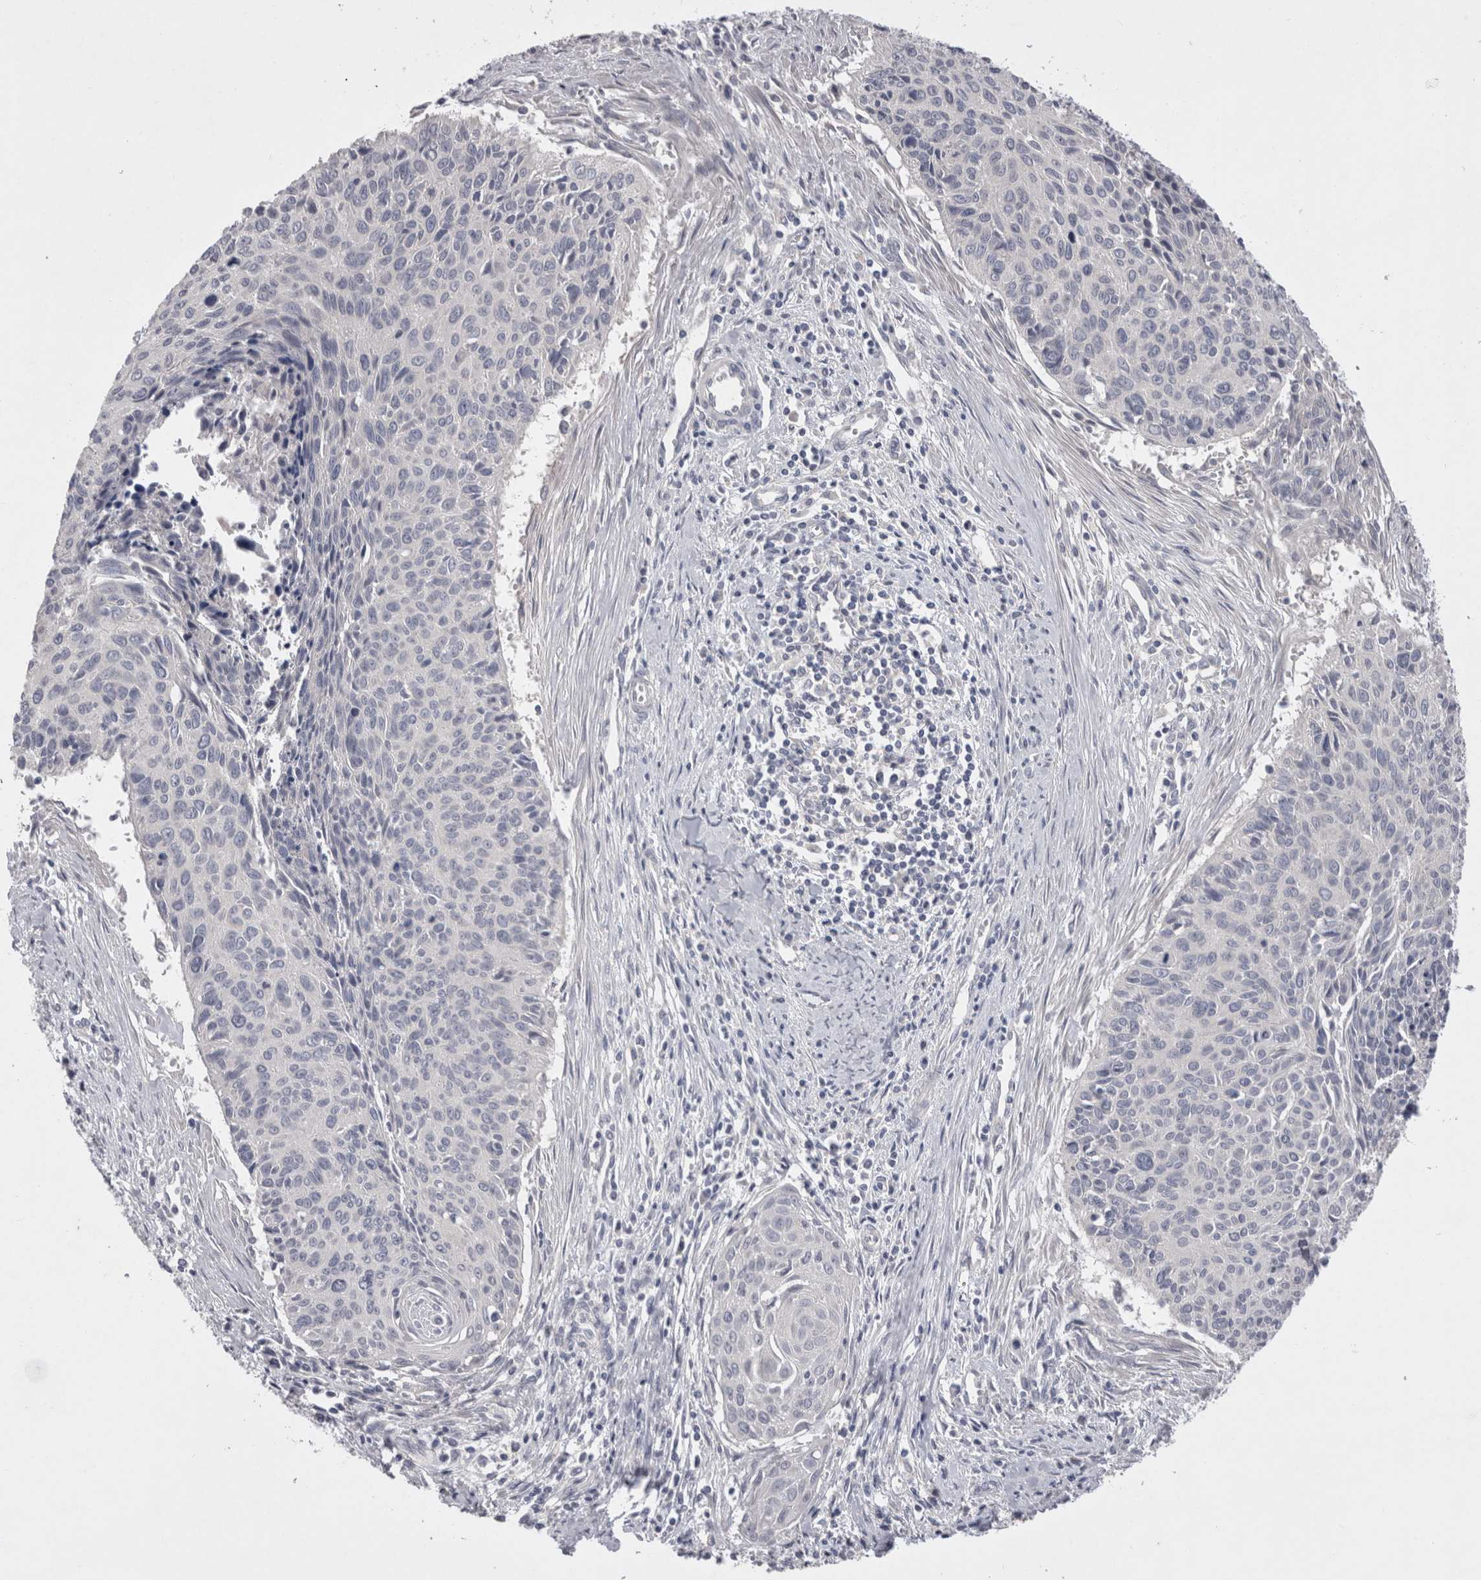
{"staining": {"intensity": "negative", "quantity": "none", "location": "none"}, "tissue": "cervical cancer", "cell_type": "Tumor cells", "image_type": "cancer", "snomed": [{"axis": "morphology", "description": "Squamous cell carcinoma, NOS"}, {"axis": "topography", "description": "Cervix"}], "caption": "Human cervical cancer stained for a protein using immunohistochemistry (IHC) displays no staining in tumor cells.", "gene": "LRRC40", "patient": {"sex": "female", "age": 55}}